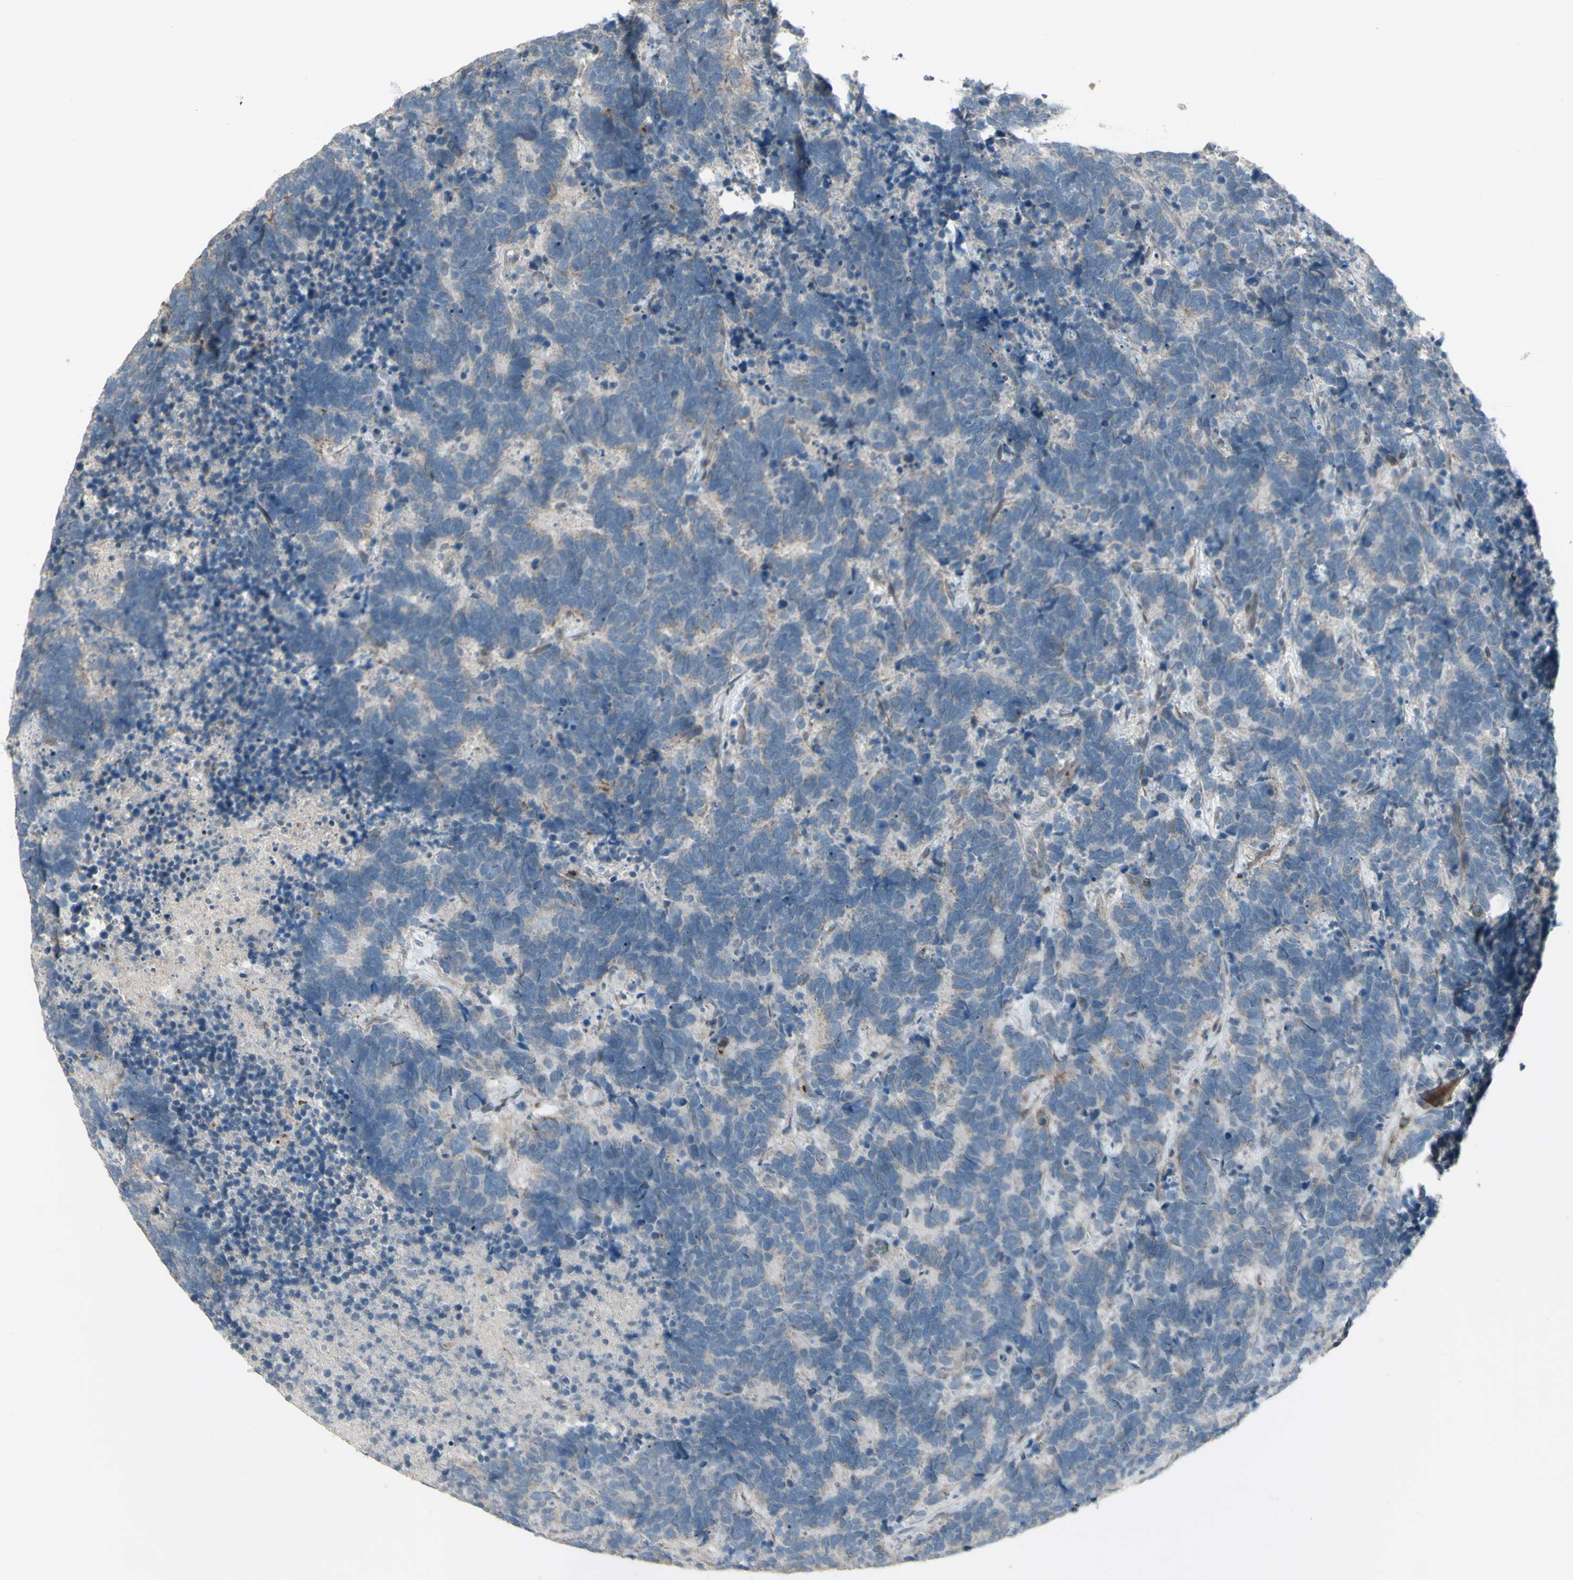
{"staining": {"intensity": "weak", "quantity": ">75%", "location": "cytoplasmic/membranous"}, "tissue": "carcinoid", "cell_type": "Tumor cells", "image_type": "cancer", "snomed": [{"axis": "morphology", "description": "Carcinoma, NOS"}, {"axis": "morphology", "description": "Carcinoid, malignant, NOS"}, {"axis": "topography", "description": "Urinary bladder"}], "caption": "Immunohistochemical staining of human carcinoid demonstrates low levels of weak cytoplasmic/membranous protein expression in approximately >75% of tumor cells.", "gene": "GRAMD1B", "patient": {"sex": "male", "age": 57}}